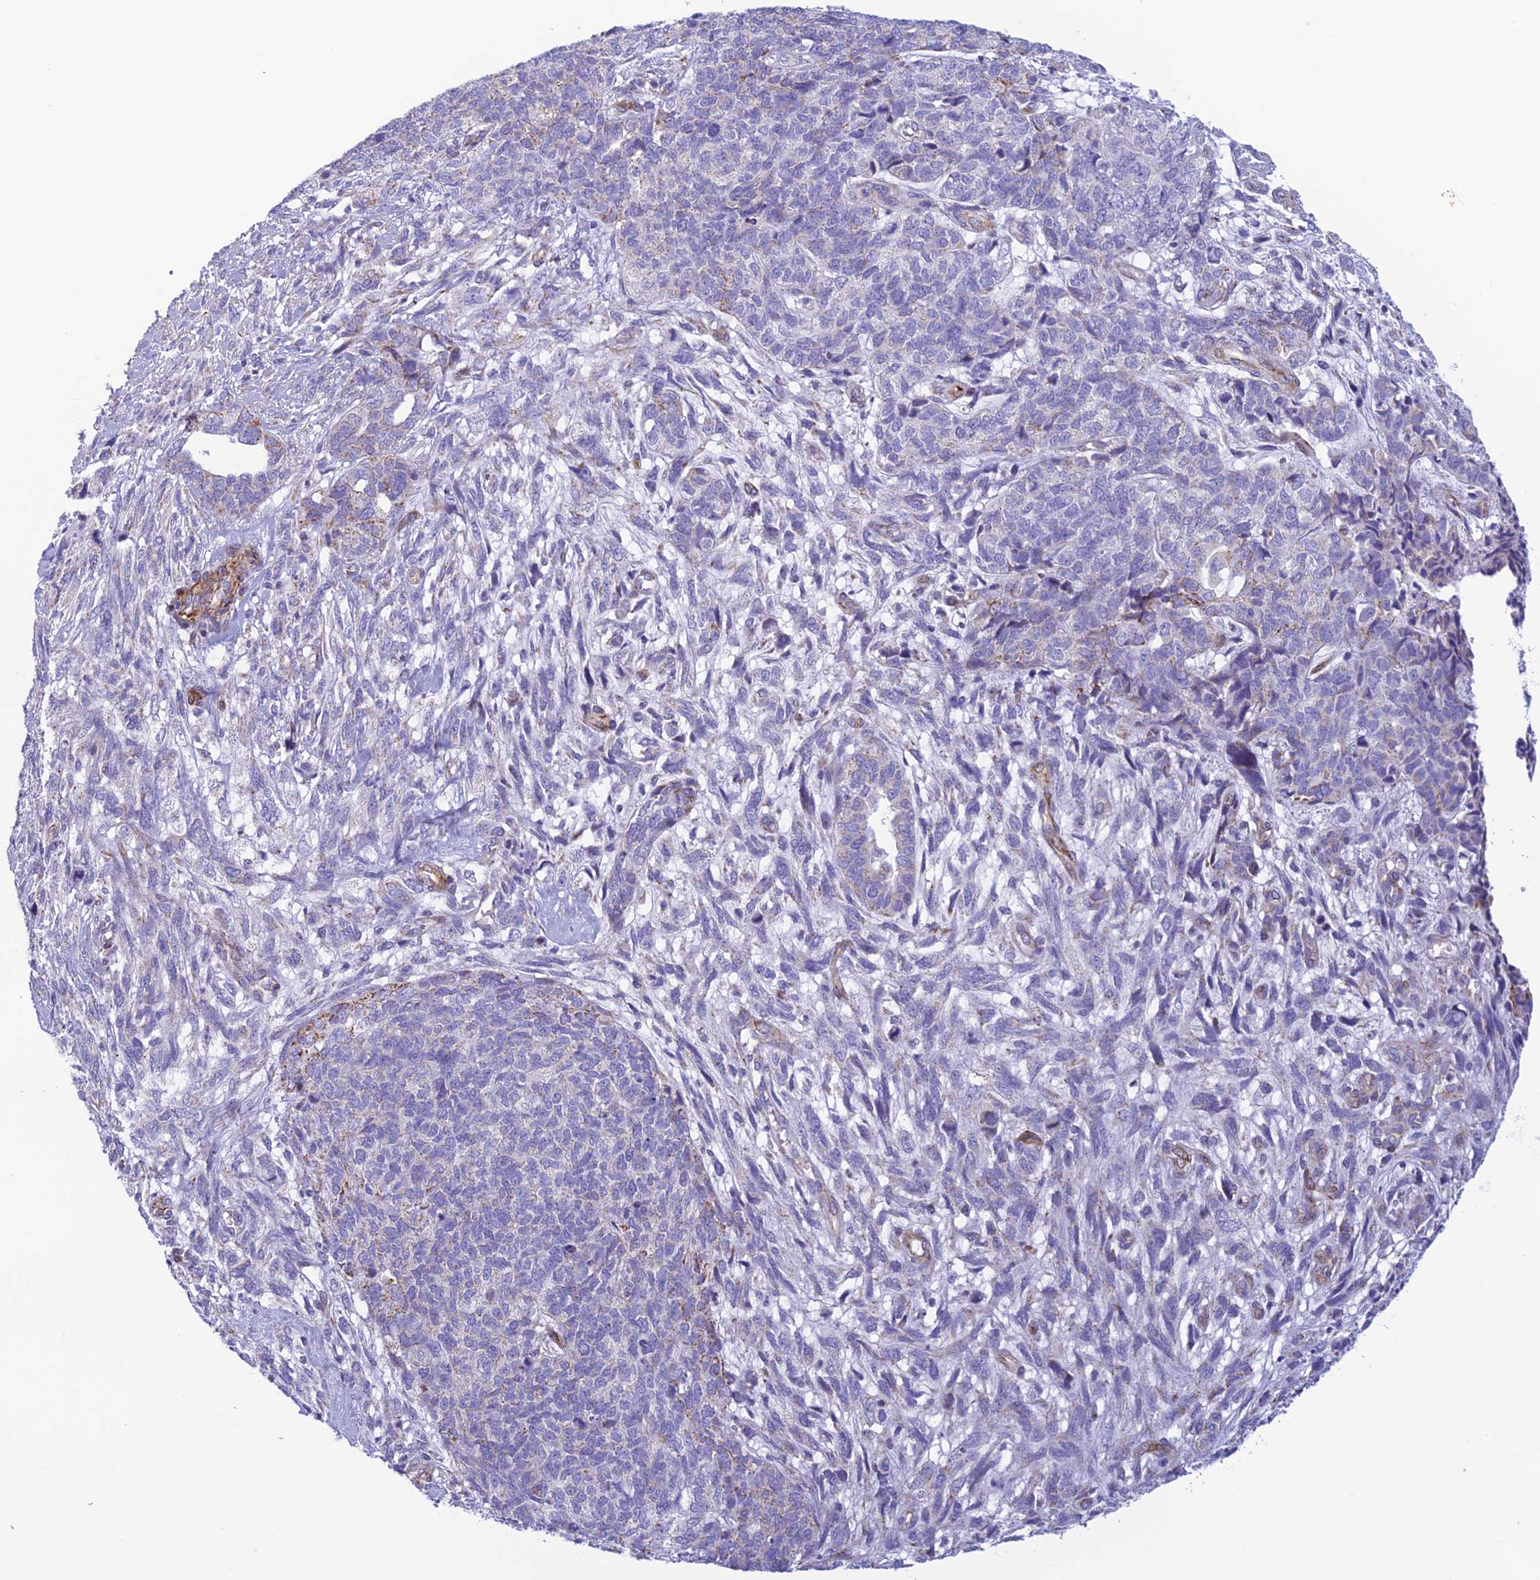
{"staining": {"intensity": "weak", "quantity": "<25%", "location": "cytoplasmic/membranous"}, "tissue": "cervical cancer", "cell_type": "Tumor cells", "image_type": "cancer", "snomed": [{"axis": "morphology", "description": "Squamous cell carcinoma, NOS"}, {"axis": "topography", "description": "Cervix"}], "caption": "A high-resolution micrograph shows immunohistochemistry staining of cervical squamous cell carcinoma, which reveals no significant positivity in tumor cells. The staining is performed using DAB (3,3'-diaminobenzidine) brown chromogen with nuclei counter-stained in using hematoxylin.", "gene": "POMGNT1", "patient": {"sex": "female", "age": 63}}